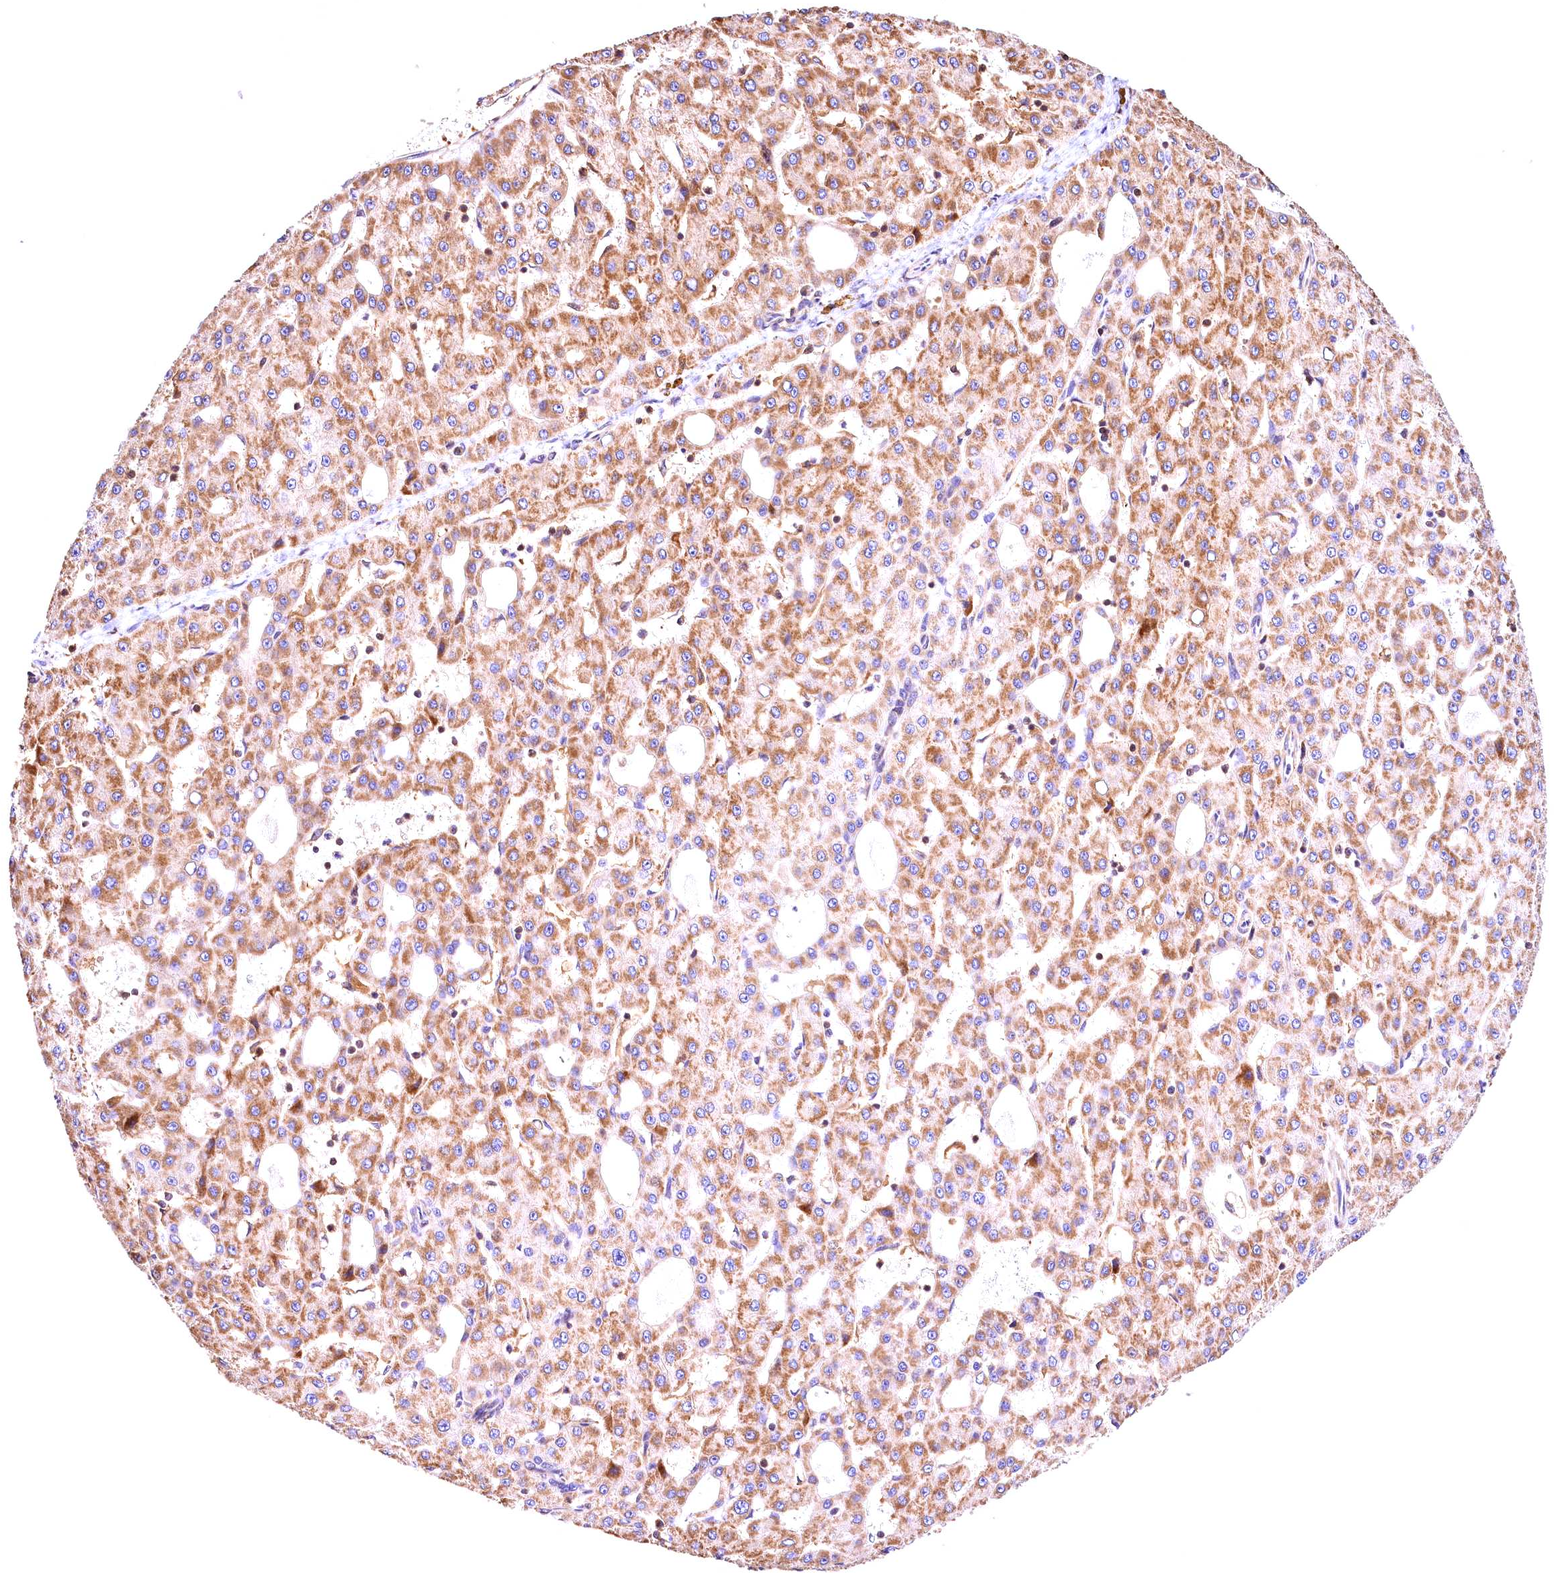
{"staining": {"intensity": "moderate", "quantity": "25%-75%", "location": "cytoplasmic/membranous"}, "tissue": "liver cancer", "cell_type": "Tumor cells", "image_type": "cancer", "snomed": [{"axis": "morphology", "description": "Carcinoma, Hepatocellular, NOS"}, {"axis": "topography", "description": "Liver"}], "caption": "The histopathology image shows immunohistochemical staining of liver hepatocellular carcinoma. There is moderate cytoplasmic/membranous positivity is present in approximately 25%-75% of tumor cells. Nuclei are stained in blue.", "gene": "KPTN", "patient": {"sex": "male", "age": 47}}